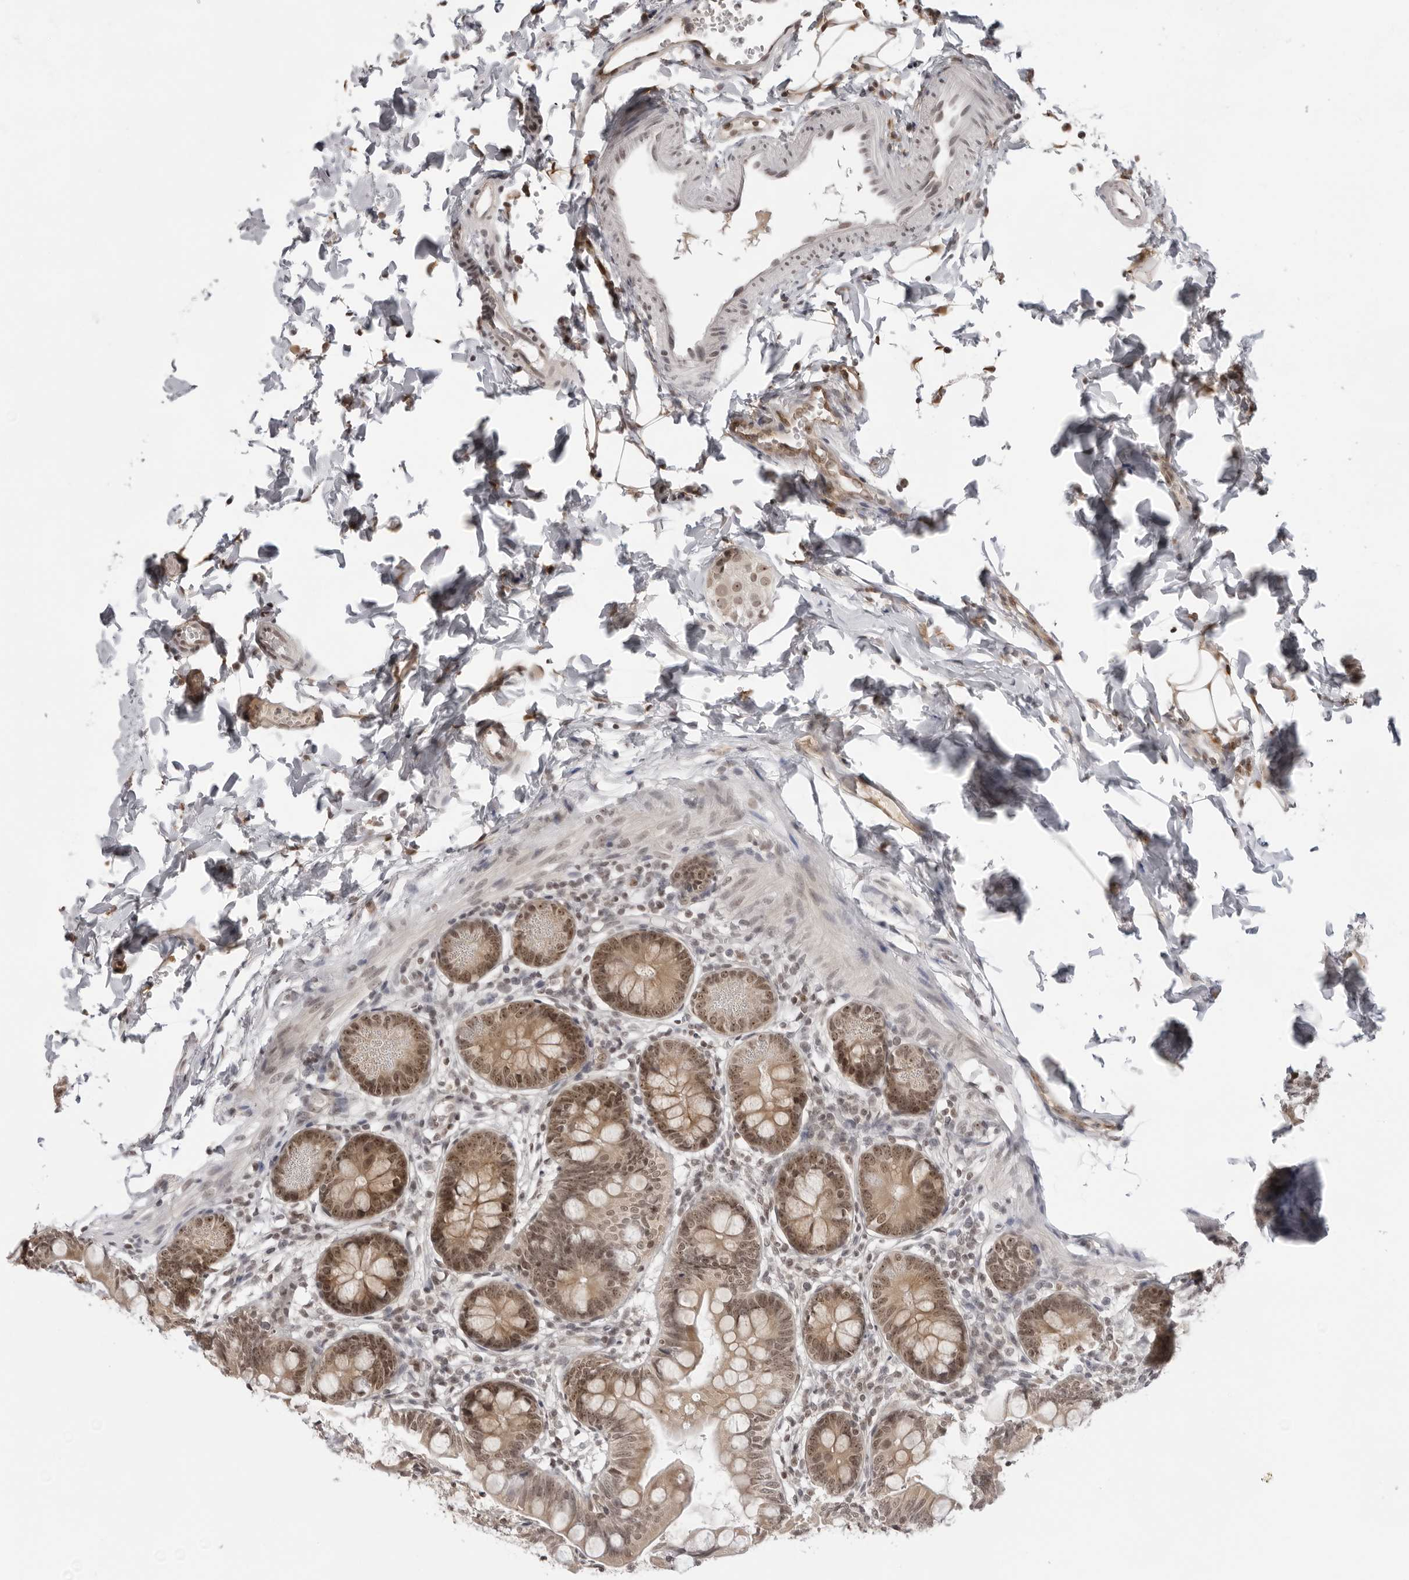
{"staining": {"intensity": "moderate", "quantity": ">75%", "location": "cytoplasmic/membranous,nuclear"}, "tissue": "small intestine", "cell_type": "Glandular cells", "image_type": "normal", "snomed": [{"axis": "morphology", "description": "Normal tissue, NOS"}, {"axis": "topography", "description": "Small intestine"}], "caption": "High-power microscopy captured an immunohistochemistry micrograph of unremarkable small intestine, revealing moderate cytoplasmic/membranous,nuclear expression in about >75% of glandular cells.", "gene": "EXOSC10", "patient": {"sex": "male", "age": 7}}